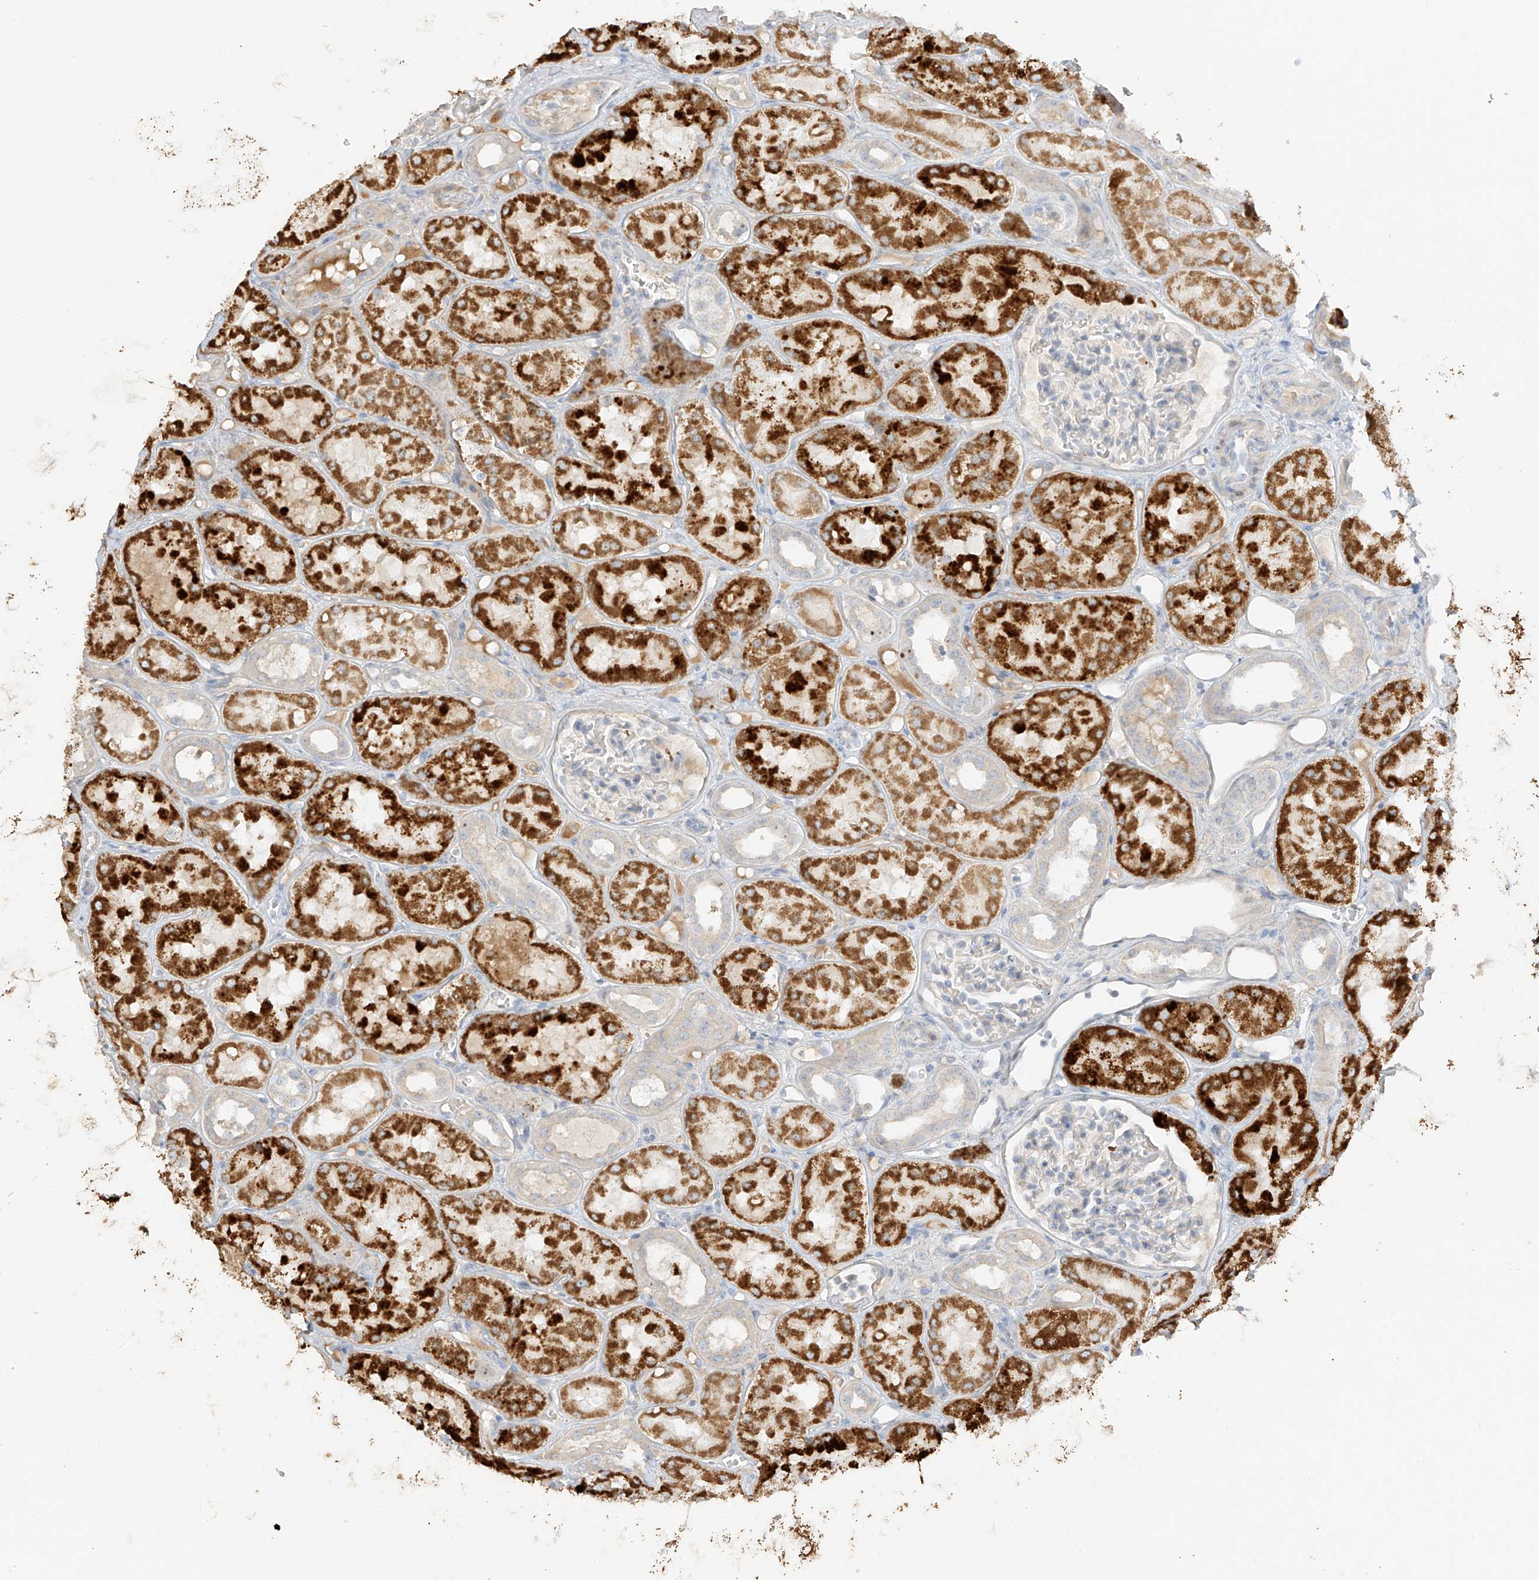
{"staining": {"intensity": "negative", "quantity": "none", "location": "none"}, "tissue": "kidney", "cell_type": "Cells in glomeruli", "image_type": "normal", "snomed": [{"axis": "morphology", "description": "Normal tissue, NOS"}, {"axis": "topography", "description": "Kidney"}], "caption": "Cells in glomeruli are negative for brown protein staining in benign kidney. (DAB (3,3'-diaminobenzidine) IHC with hematoxylin counter stain).", "gene": "ZBTB41", "patient": {"sex": "male", "age": 16}}